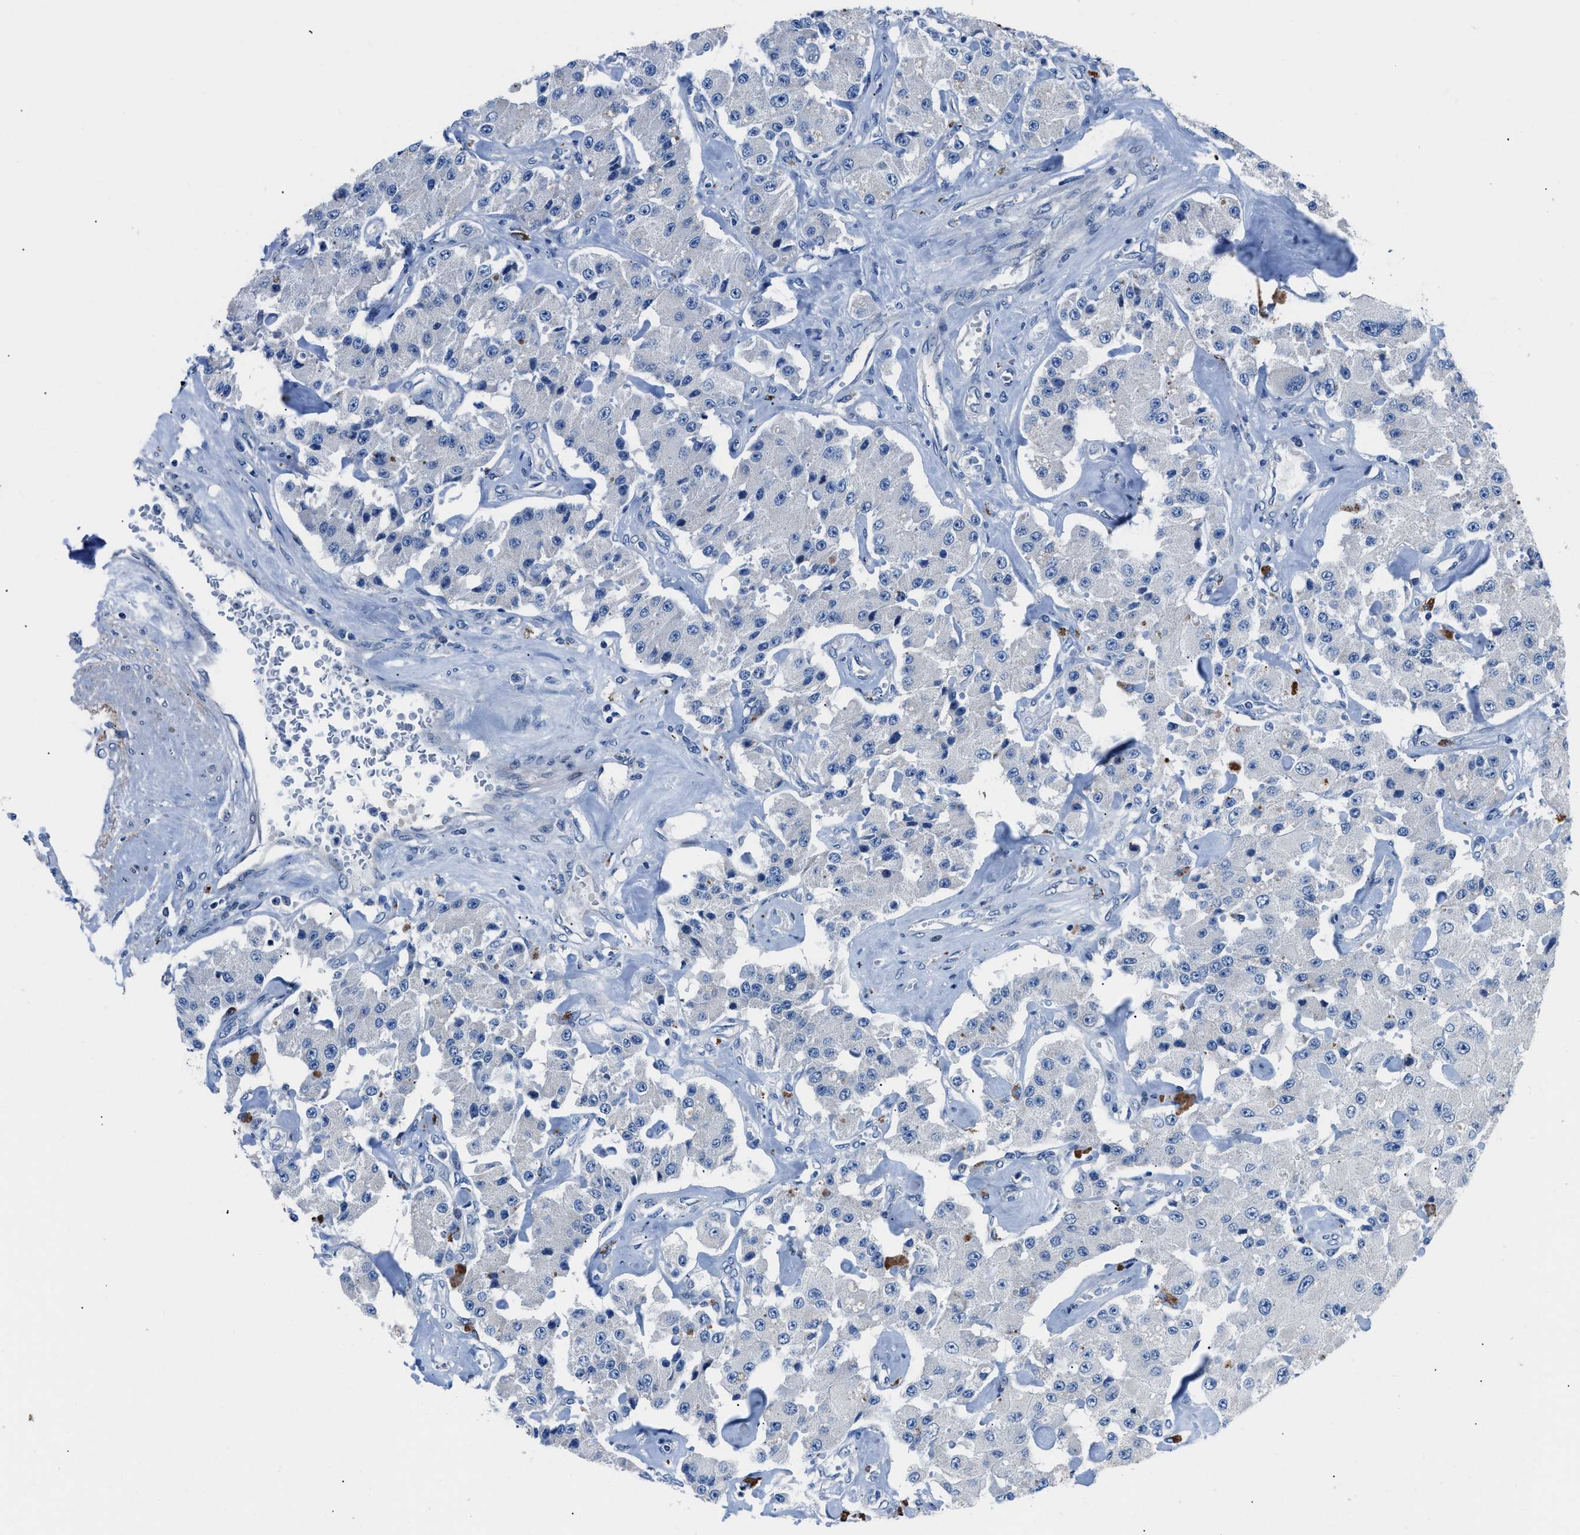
{"staining": {"intensity": "negative", "quantity": "none", "location": "none"}, "tissue": "carcinoid", "cell_type": "Tumor cells", "image_type": "cancer", "snomed": [{"axis": "morphology", "description": "Carcinoid, malignant, NOS"}, {"axis": "topography", "description": "Pancreas"}], "caption": "There is no significant expression in tumor cells of carcinoid (malignant).", "gene": "UAP1", "patient": {"sex": "male", "age": 41}}